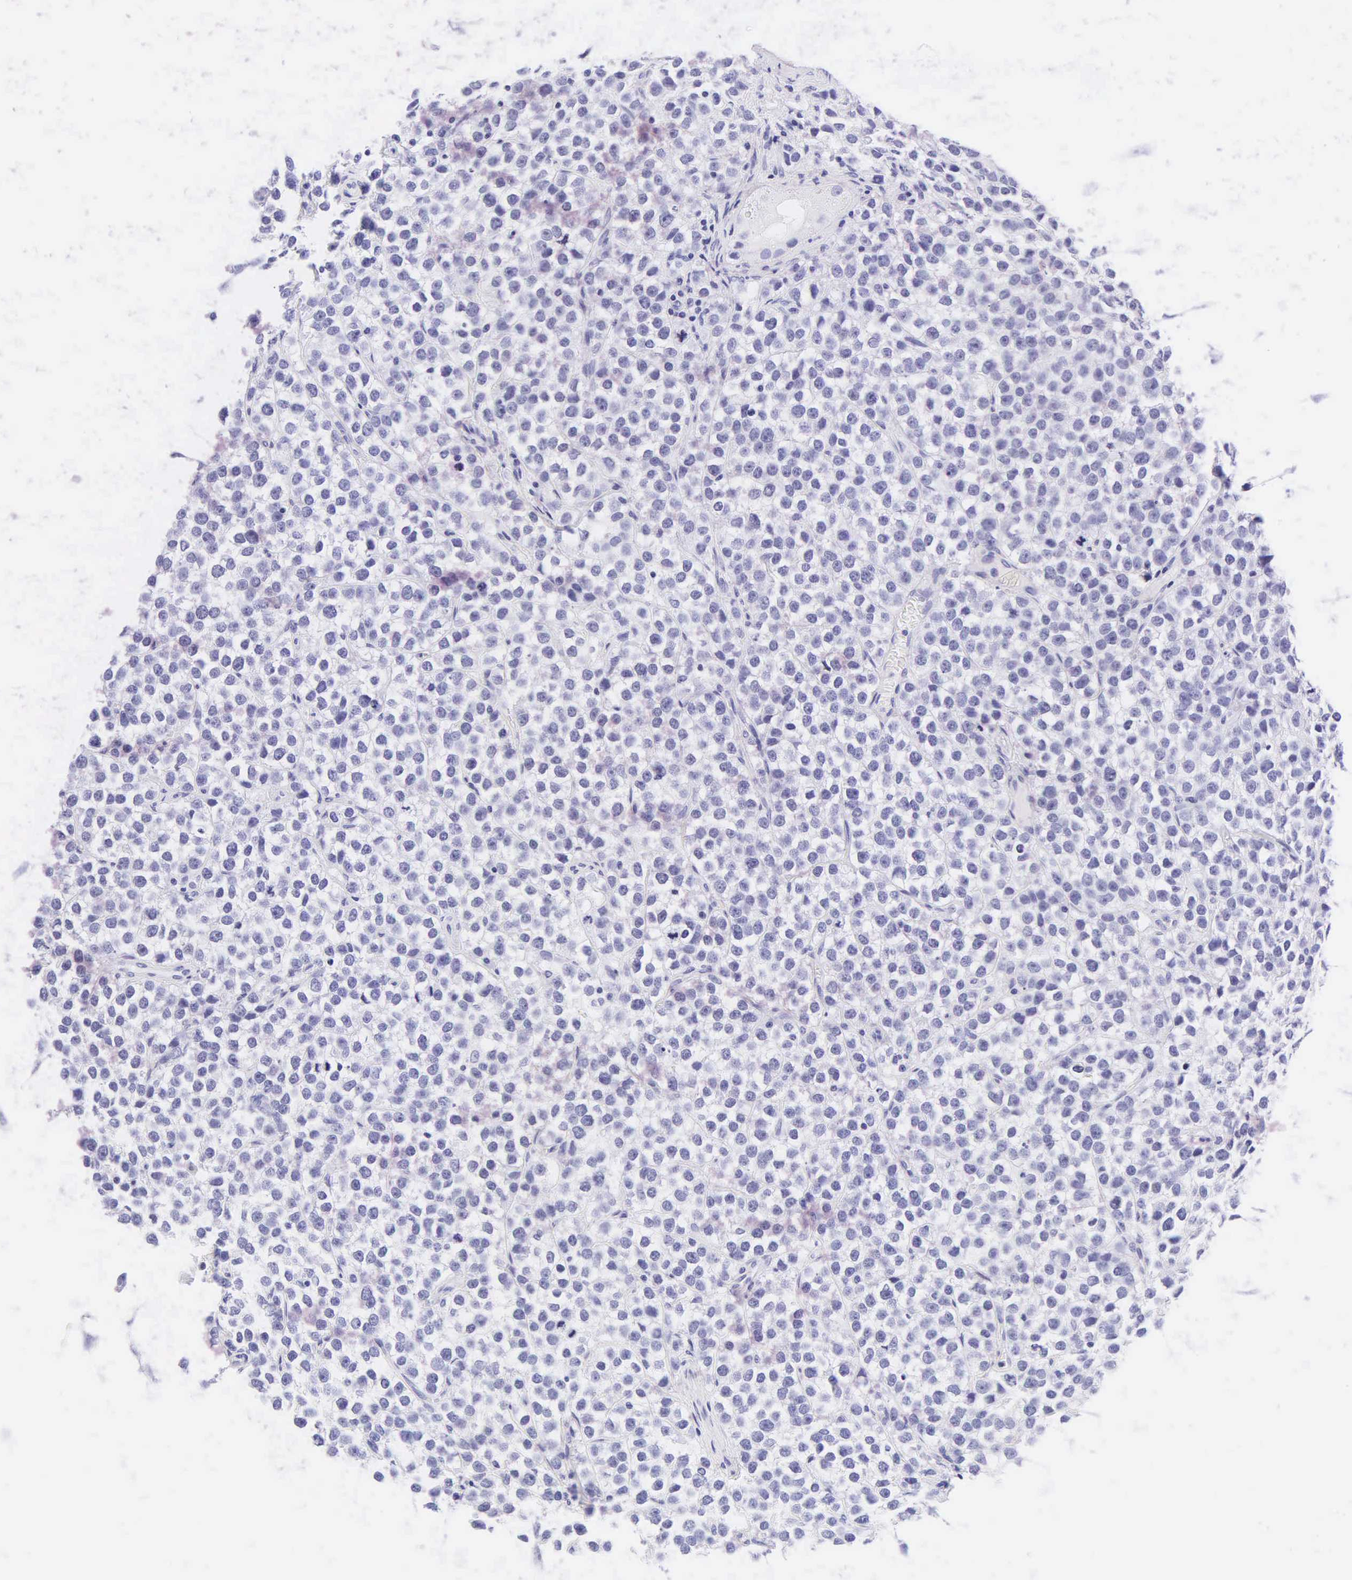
{"staining": {"intensity": "negative", "quantity": "none", "location": "none"}, "tissue": "testis cancer", "cell_type": "Tumor cells", "image_type": "cancer", "snomed": [{"axis": "morphology", "description": "Seminoma, NOS"}, {"axis": "topography", "description": "Testis"}], "caption": "The immunohistochemistry (IHC) photomicrograph has no significant positivity in tumor cells of testis seminoma tissue.", "gene": "KRT20", "patient": {"sex": "male", "age": 25}}